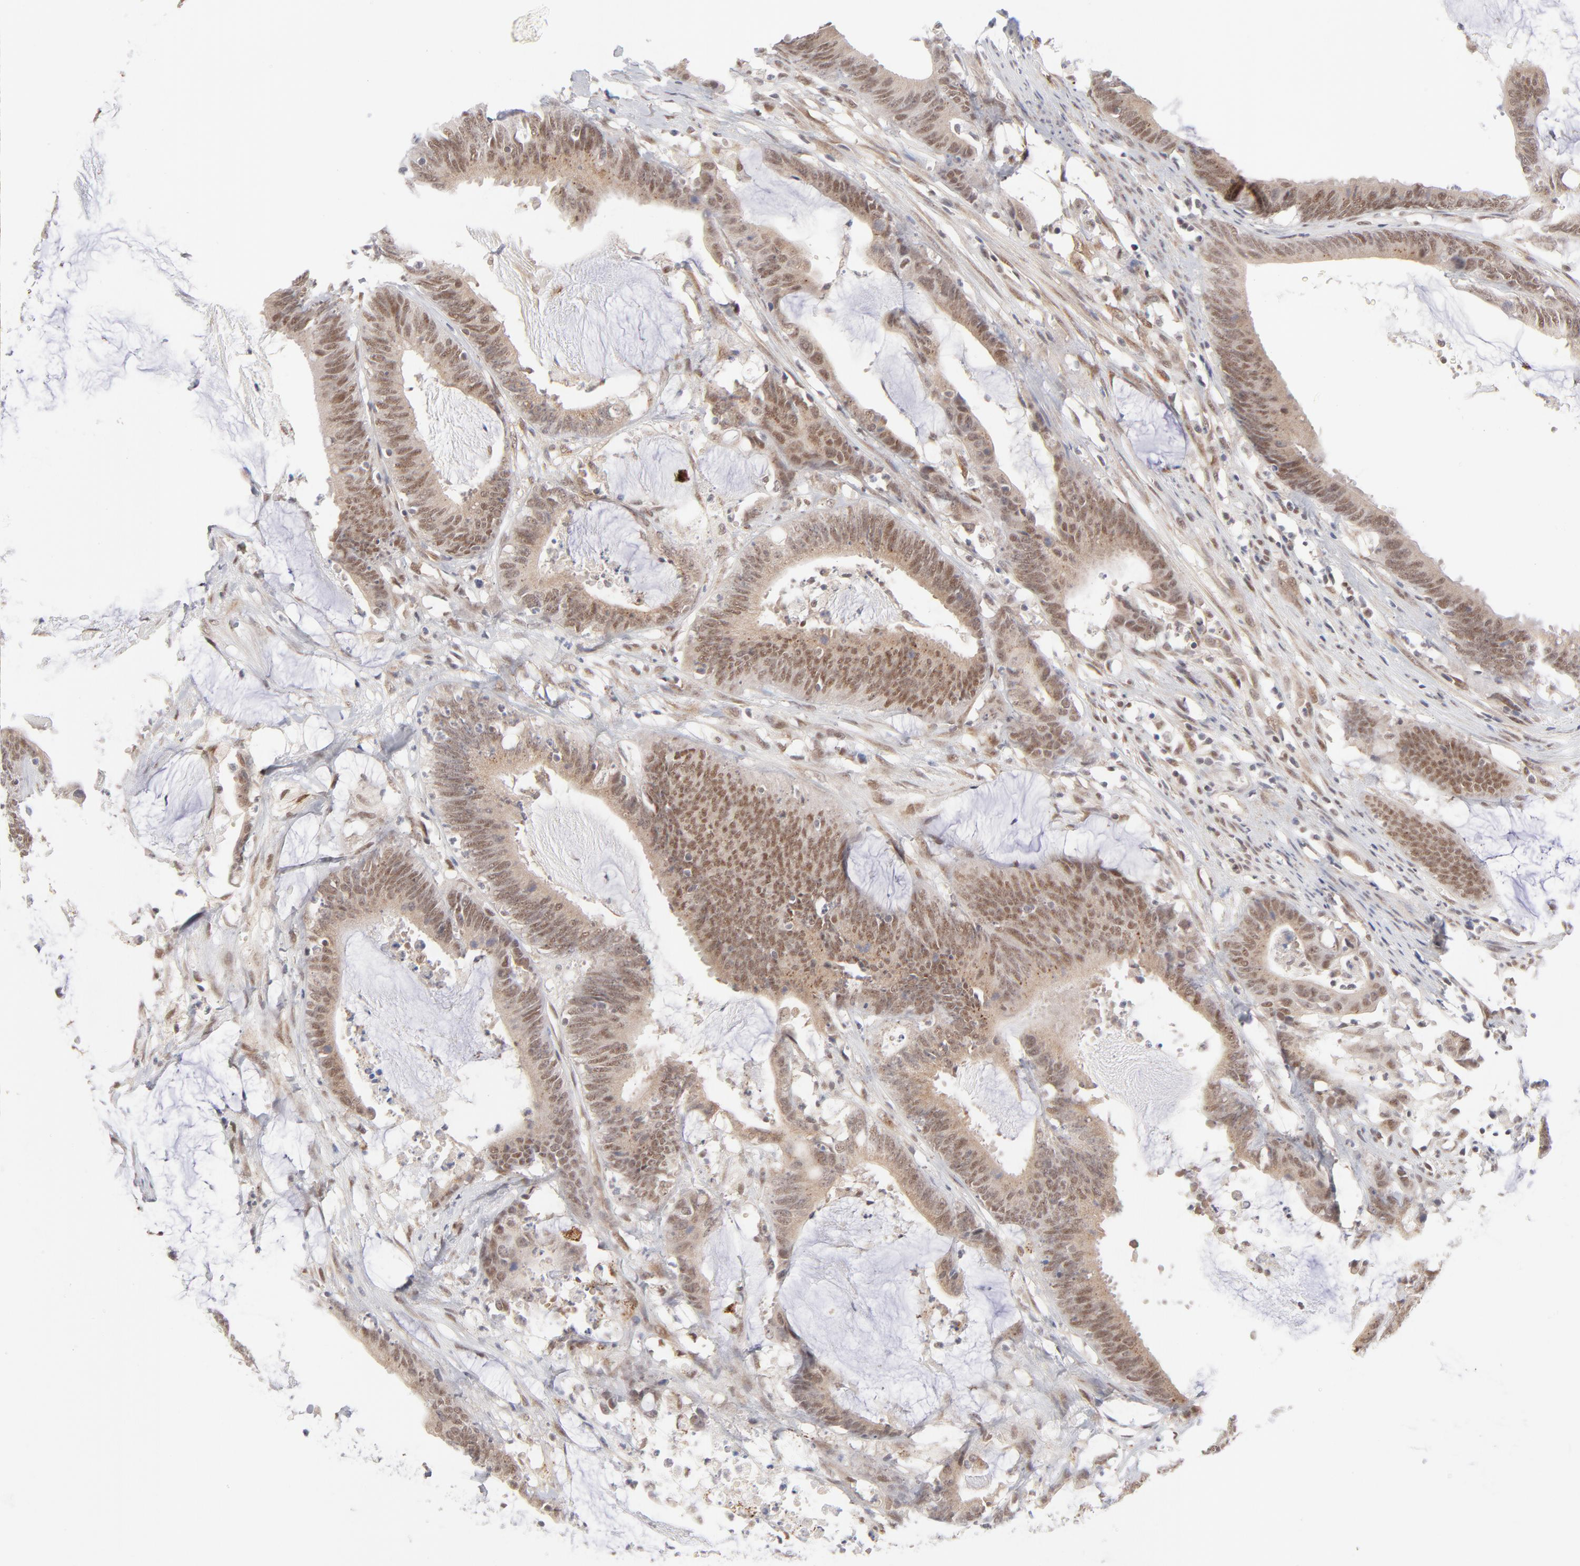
{"staining": {"intensity": "moderate", "quantity": ">75%", "location": "cytoplasmic/membranous,nuclear"}, "tissue": "colorectal cancer", "cell_type": "Tumor cells", "image_type": "cancer", "snomed": [{"axis": "morphology", "description": "Adenocarcinoma, NOS"}, {"axis": "topography", "description": "Rectum"}], "caption": "Colorectal cancer stained with a protein marker demonstrates moderate staining in tumor cells.", "gene": "NBN", "patient": {"sex": "female", "age": 66}}